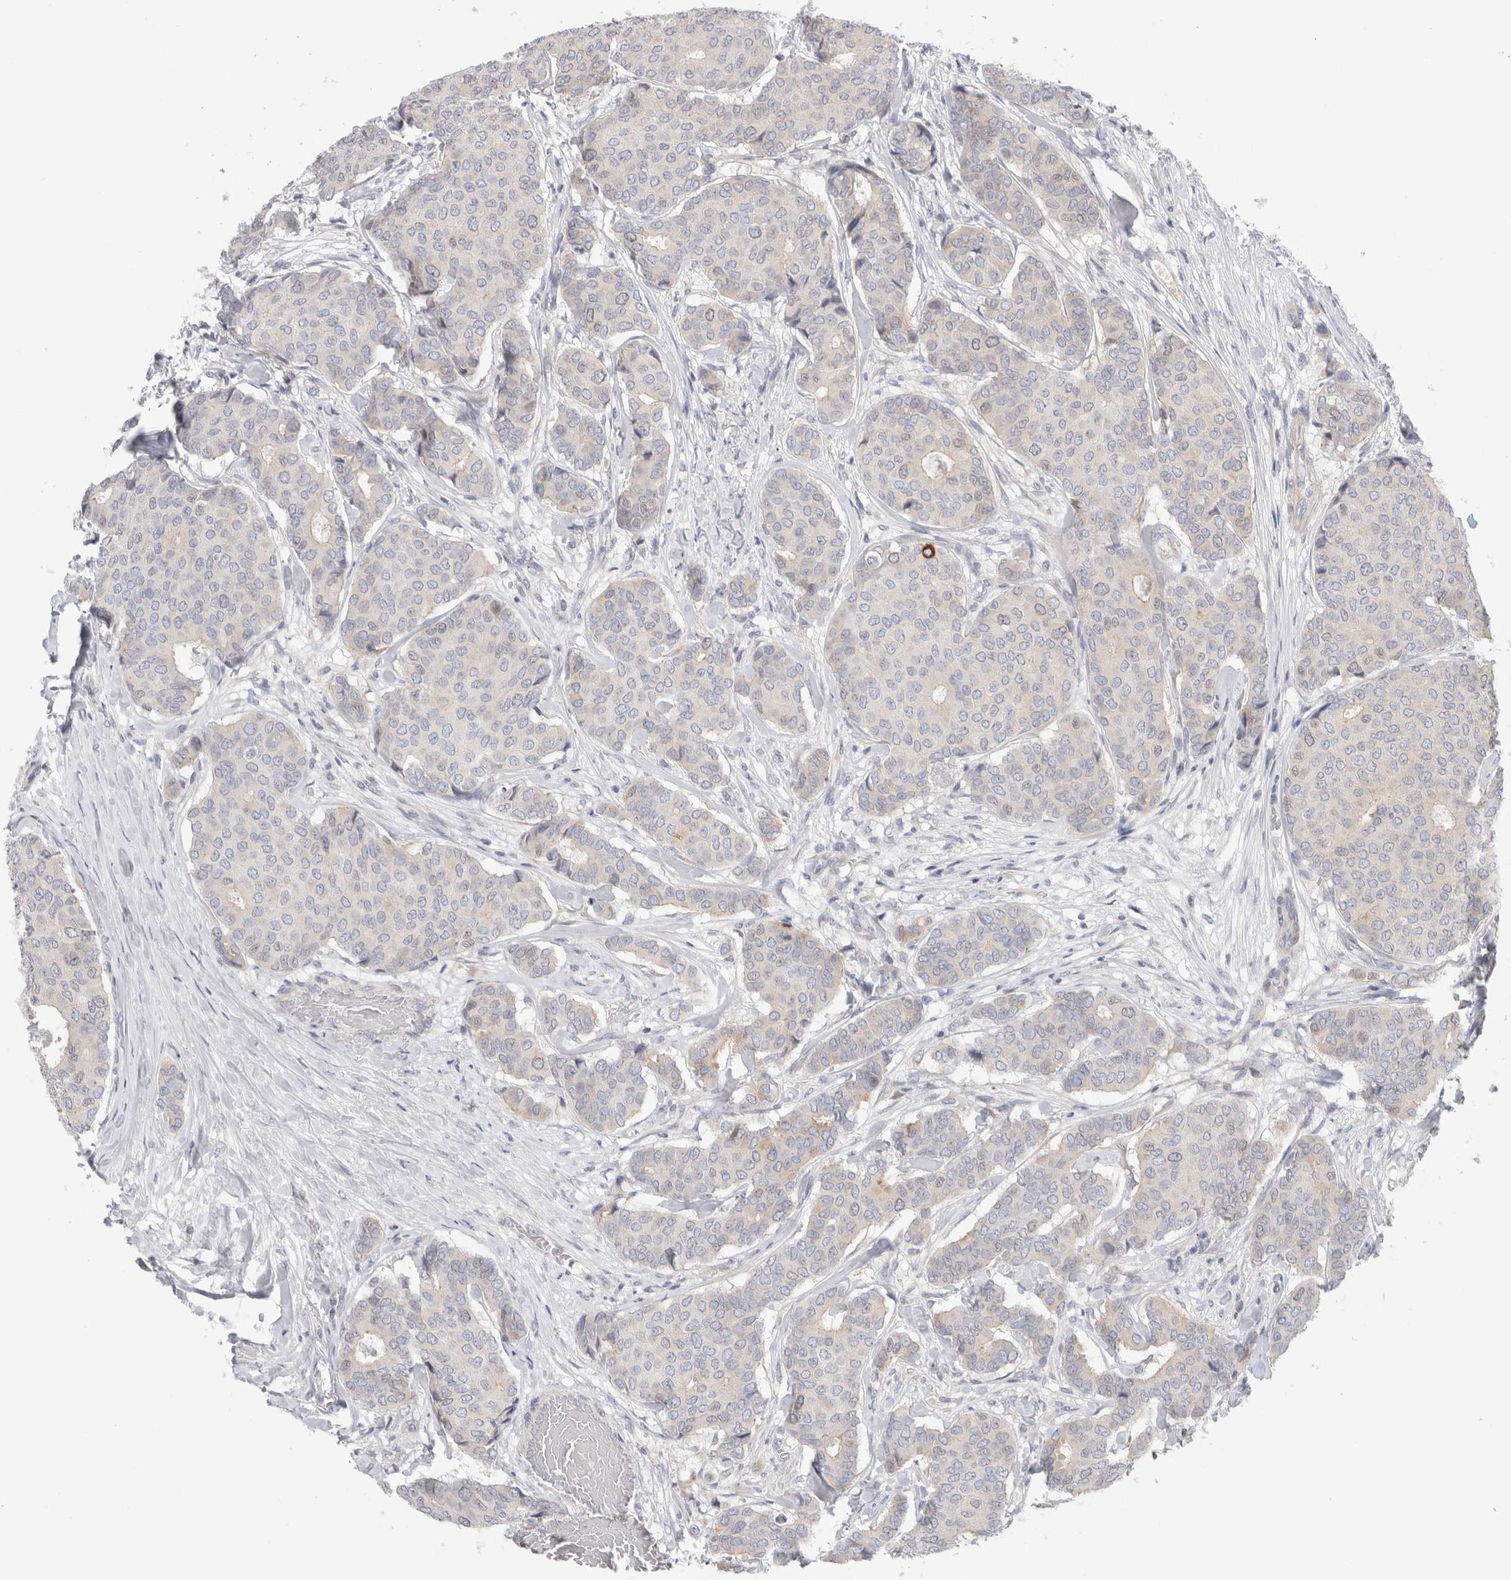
{"staining": {"intensity": "negative", "quantity": "none", "location": "none"}, "tissue": "breast cancer", "cell_type": "Tumor cells", "image_type": "cancer", "snomed": [{"axis": "morphology", "description": "Duct carcinoma"}, {"axis": "topography", "description": "Breast"}], "caption": "Intraductal carcinoma (breast) was stained to show a protein in brown. There is no significant positivity in tumor cells.", "gene": "SYTL5", "patient": {"sex": "female", "age": 75}}